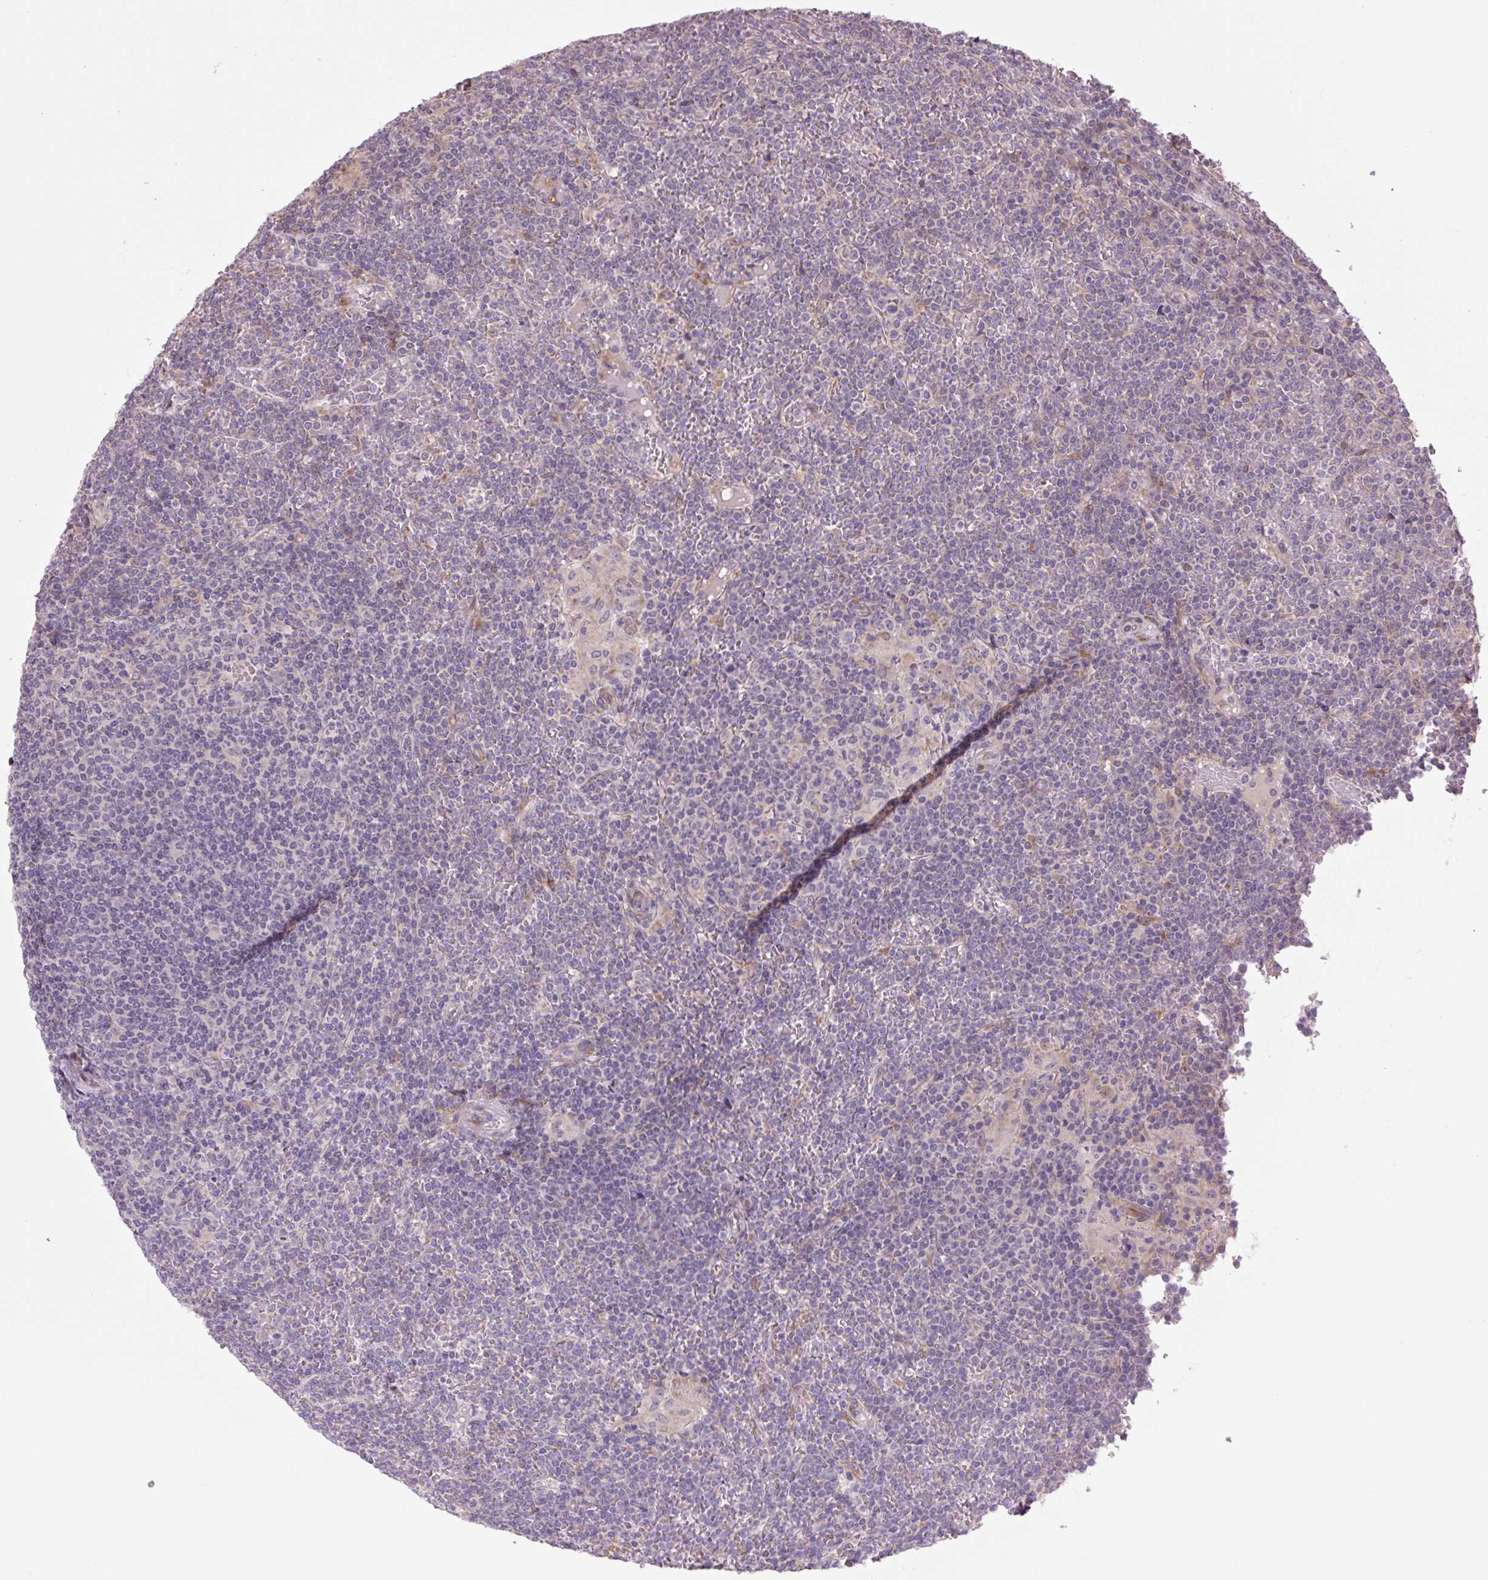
{"staining": {"intensity": "negative", "quantity": "none", "location": "none"}, "tissue": "lymphoma", "cell_type": "Tumor cells", "image_type": "cancer", "snomed": [{"axis": "morphology", "description": "Malignant lymphoma, non-Hodgkin's type, Low grade"}, {"axis": "topography", "description": "Spleen"}], "caption": "Histopathology image shows no protein expression in tumor cells of lymphoma tissue.", "gene": "PLA2G4A", "patient": {"sex": "female", "age": 19}}